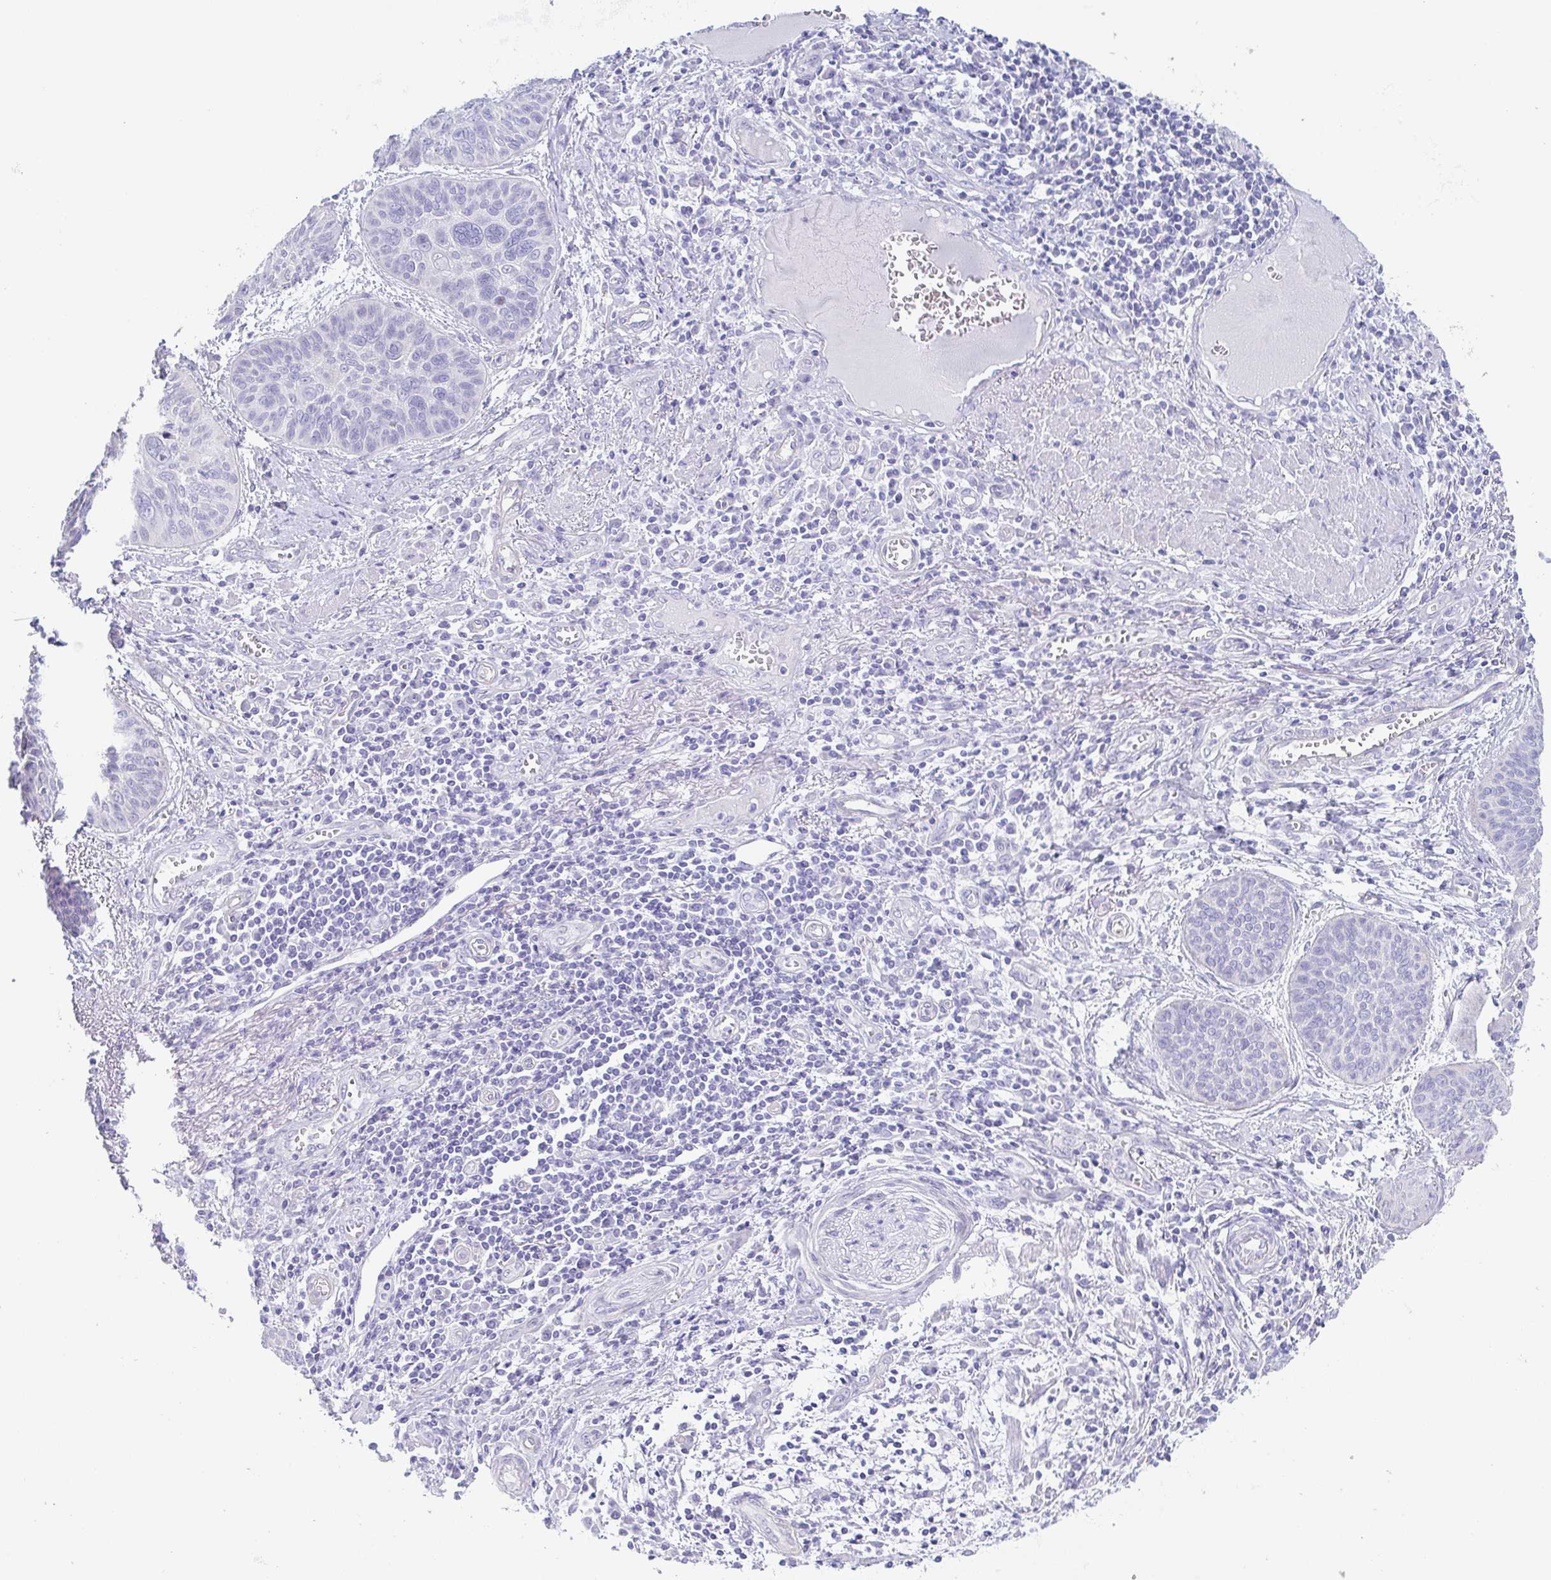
{"staining": {"intensity": "negative", "quantity": "none", "location": "none"}, "tissue": "lung cancer", "cell_type": "Tumor cells", "image_type": "cancer", "snomed": [{"axis": "morphology", "description": "Squamous cell carcinoma, NOS"}, {"axis": "topography", "description": "Lung"}], "caption": "Immunohistochemistry histopathology image of neoplastic tissue: lung cancer stained with DAB reveals no significant protein expression in tumor cells. (Stains: DAB immunohistochemistry (IHC) with hematoxylin counter stain, Microscopy: brightfield microscopy at high magnification).", "gene": "PRR4", "patient": {"sex": "male", "age": 74}}